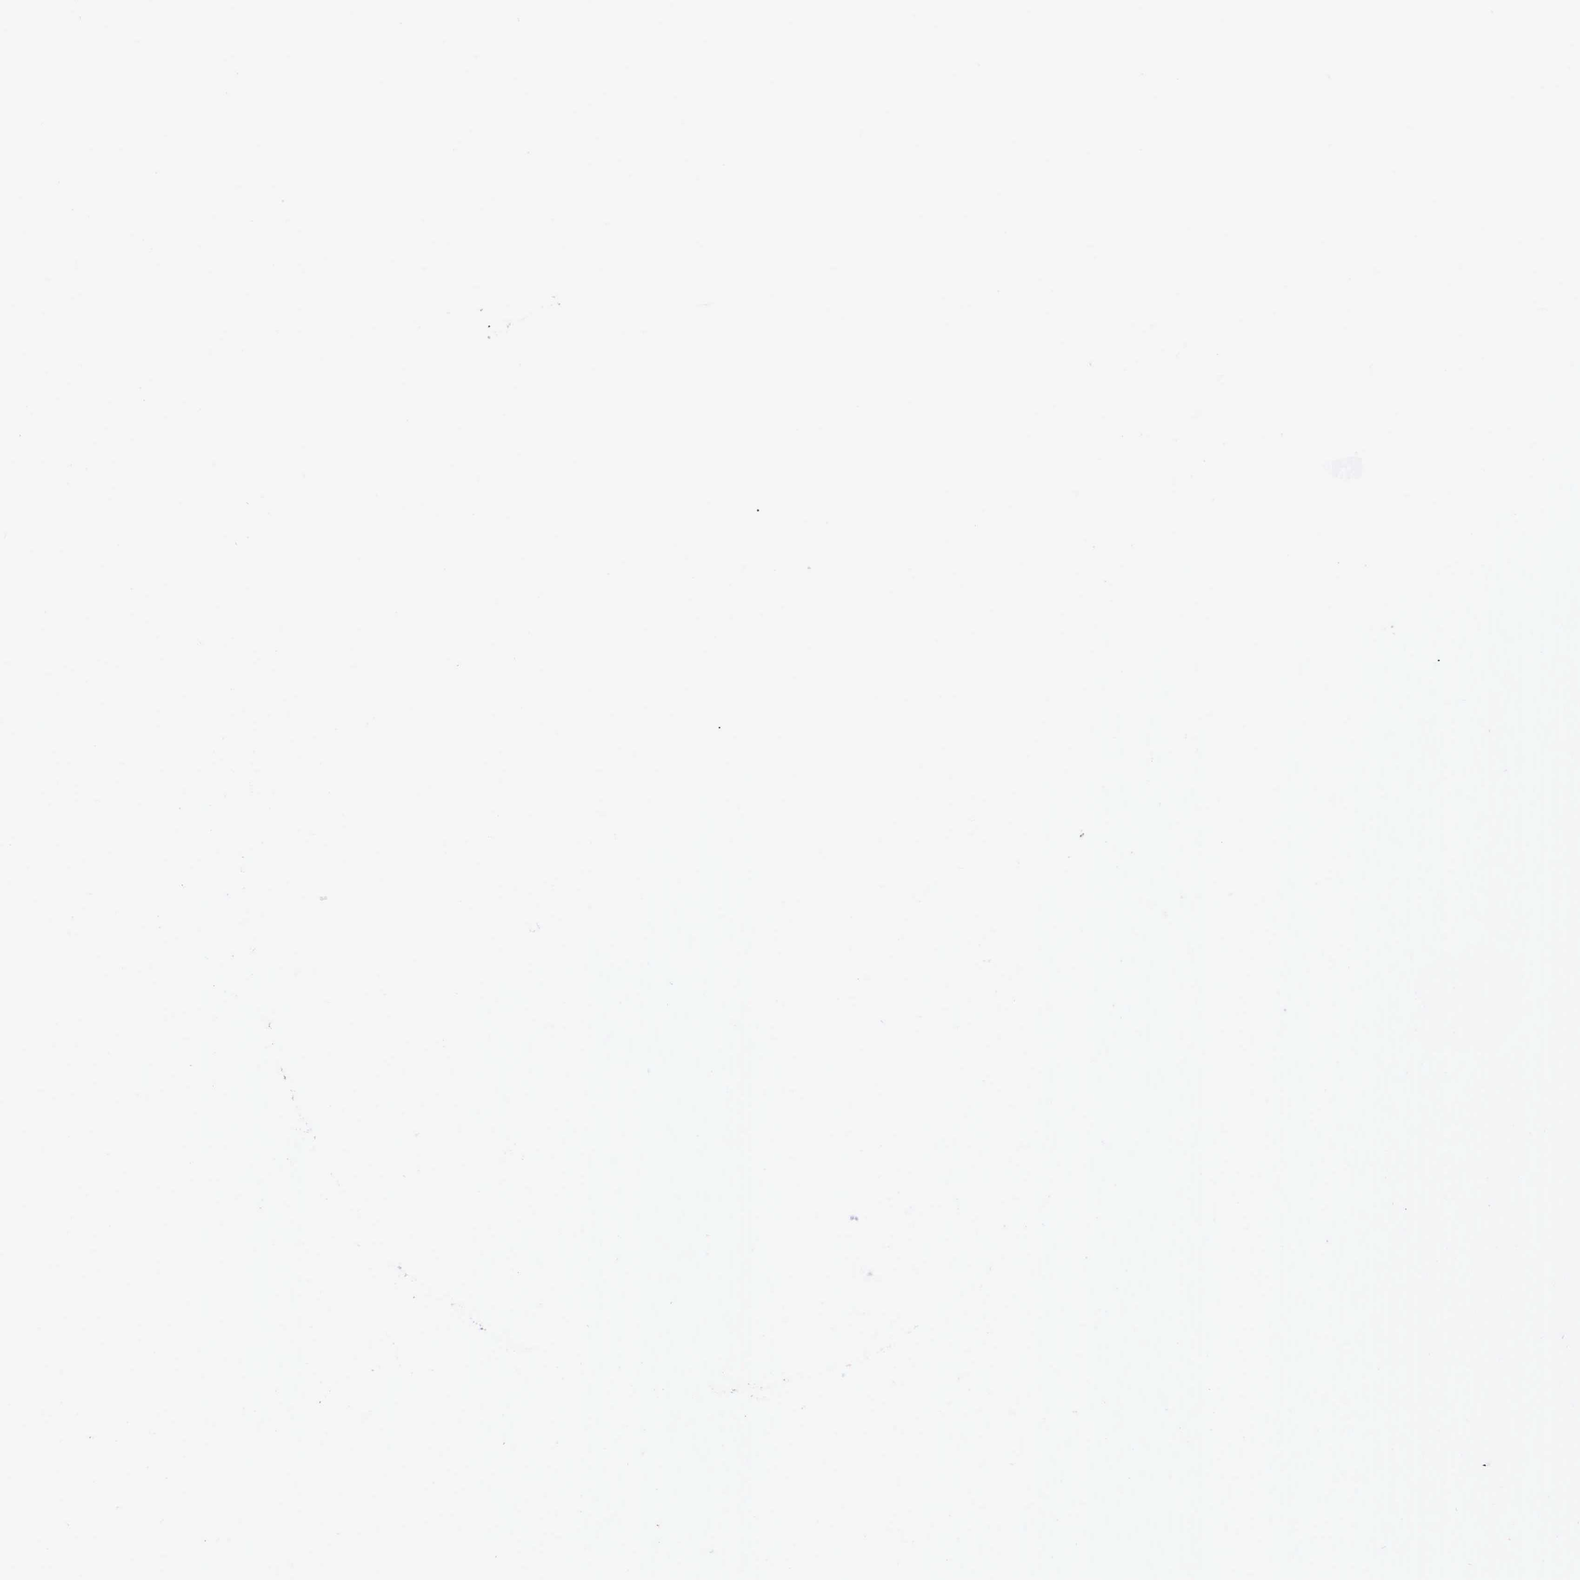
{"staining": {"intensity": "weak", "quantity": "25%-75%", "location": "nuclear"}, "tissue": "urothelial cancer", "cell_type": "Tumor cells", "image_type": "cancer", "snomed": [{"axis": "morphology", "description": "Urothelial carcinoma, Low grade"}, {"axis": "topography", "description": "Urinary bladder"}], "caption": "Immunohistochemistry photomicrograph of neoplastic tissue: urothelial cancer stained using immunohistochemistry demonstrates low levels of weak protein expression localized specifically in the nuclear of tumor cells, appearing as a nuclear brown color.", "gene": "ZNF275", "patient": {"sex": "male", "age": 85}}